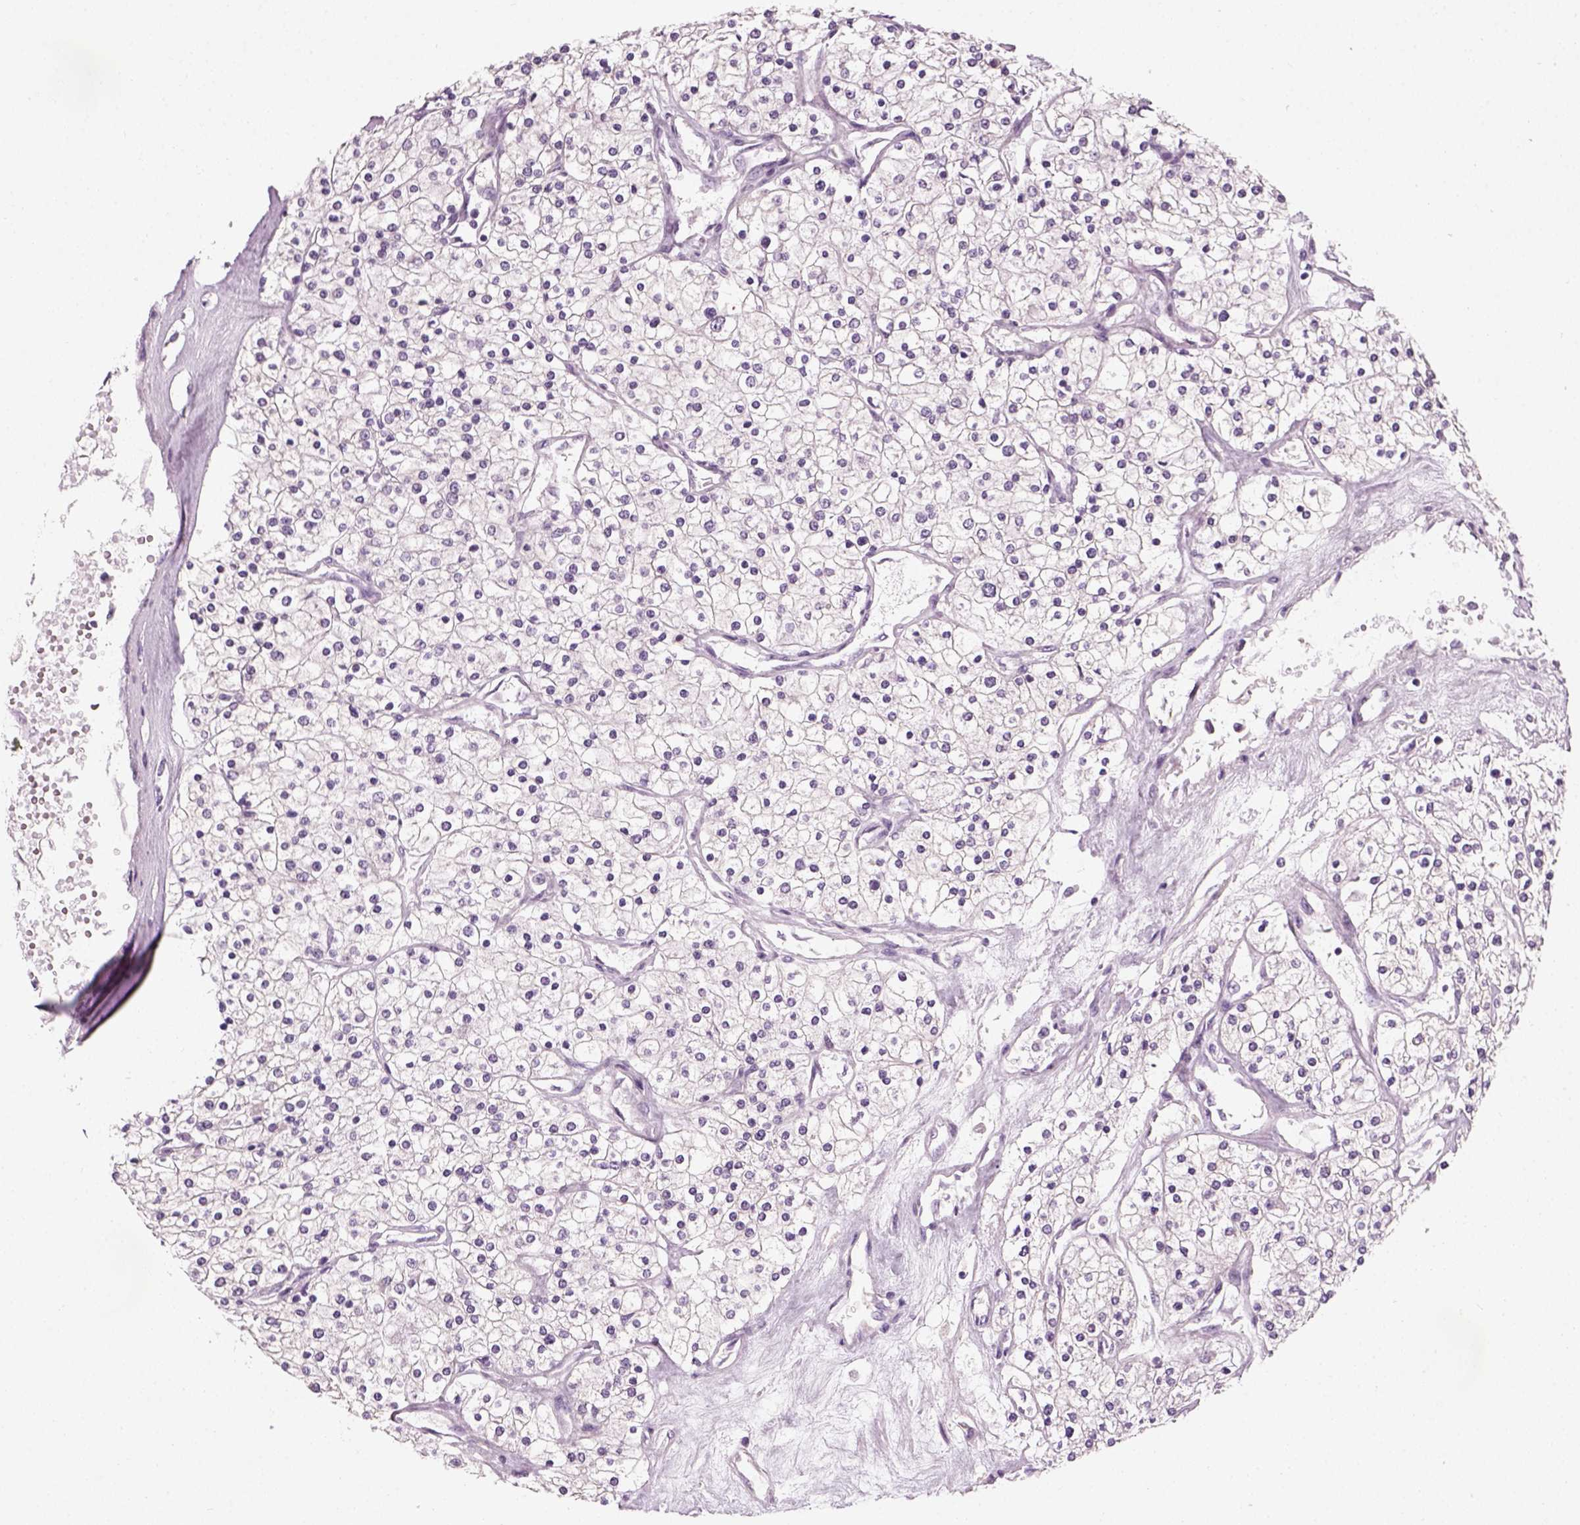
{"staining": {"intensity": "negative", "quantity": "none", "location": "none"}, "tissue": "renal cancer", "cell_type": "Tumor cells", "image_type": "cancer", "snomed": [{"axis": "morphology", "description": "Adenocarcinoma, NOS"}, {"axis": "topography", "description": "Kidney"}], "caption": "IHC image of neoplastic tissue: adenocarcinoma (renal) stained with DAB (3,3'-diaminobenzidine) exhibits no significant protein staining in tumor cells.", "gene": "ELOVL3", "patient": {"sex": "male", "age": 80}}